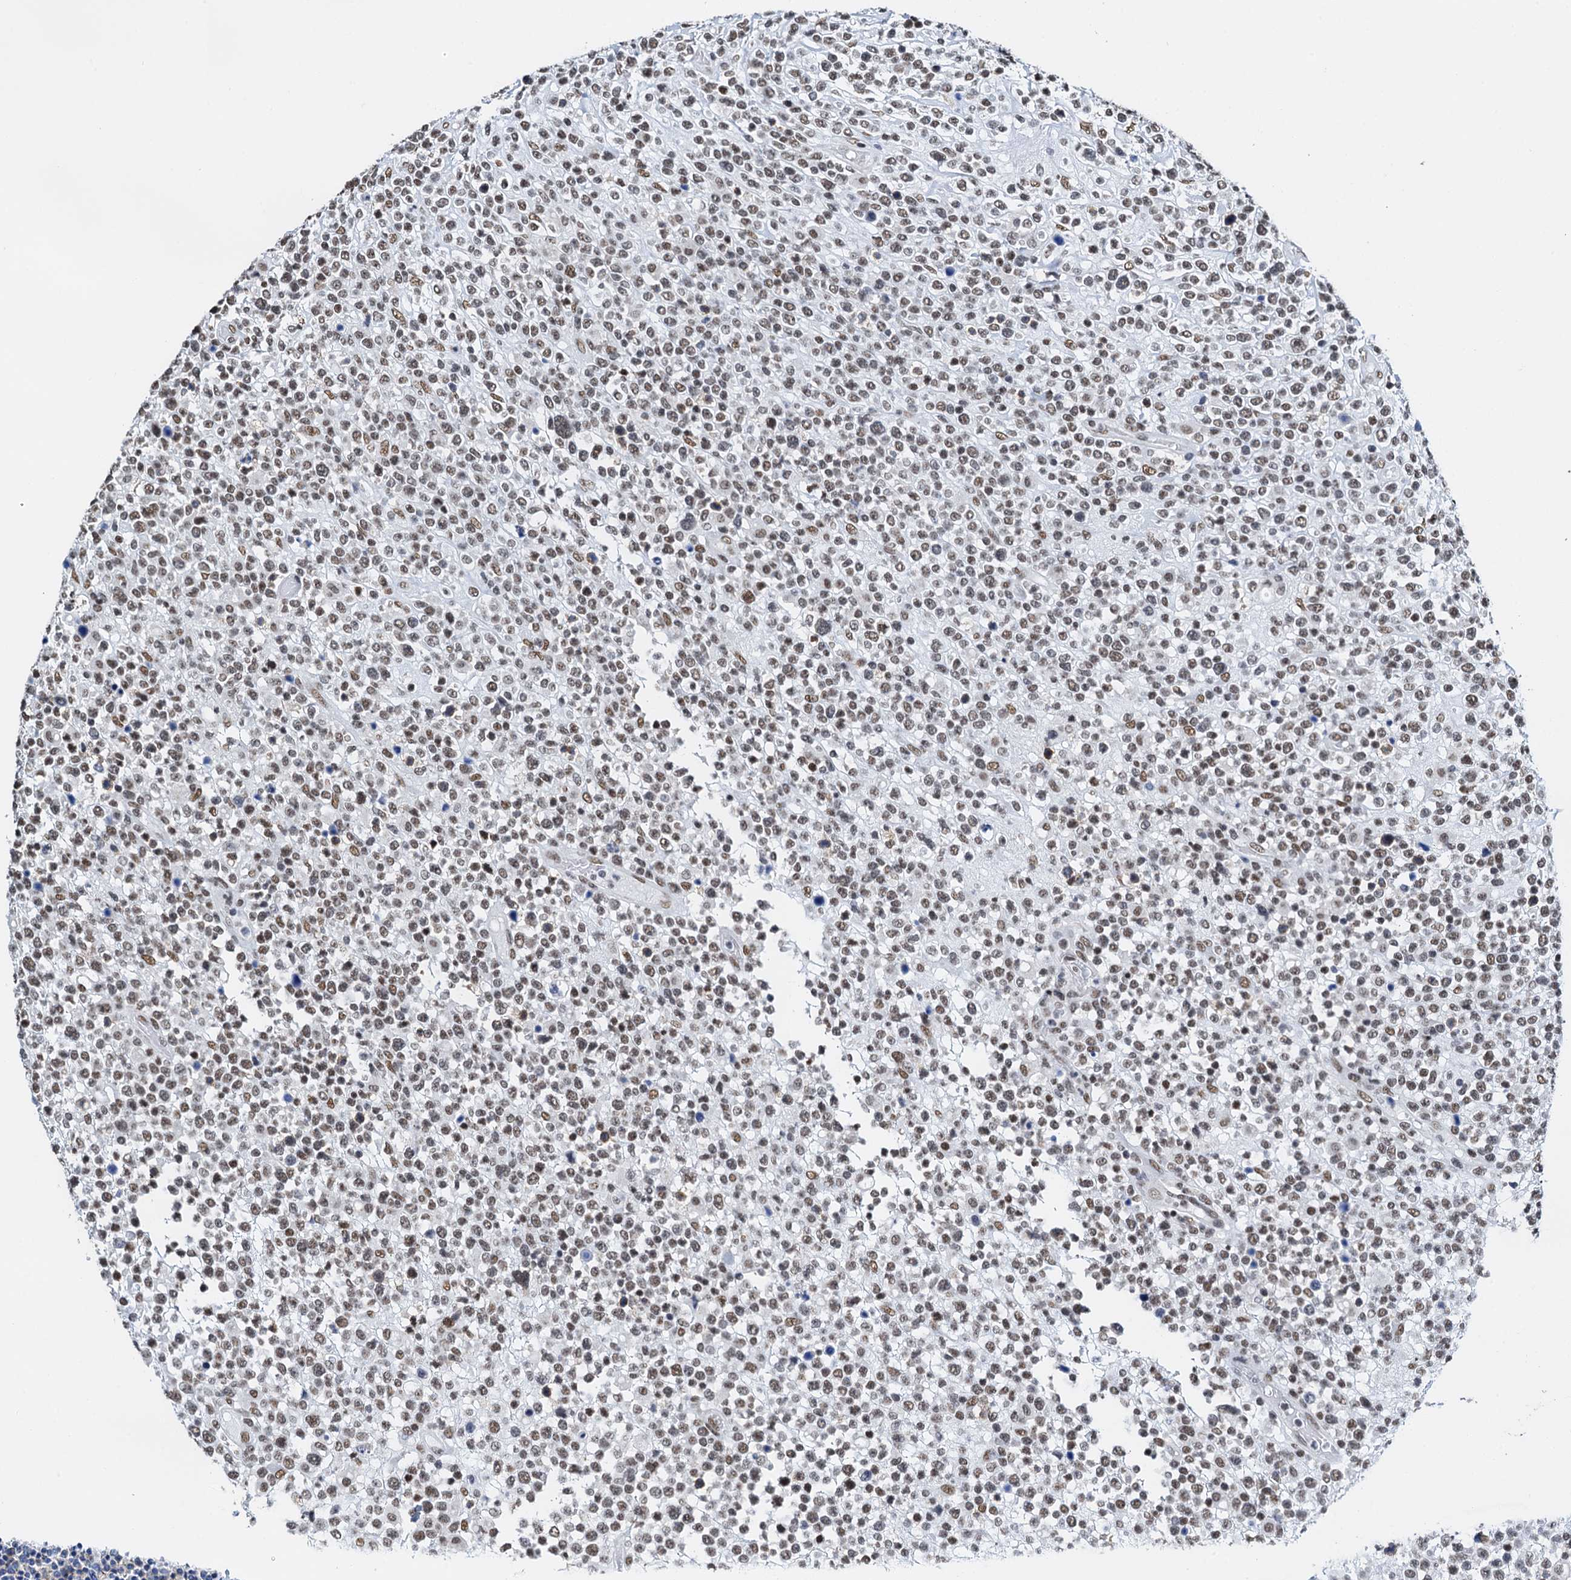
{"staining": {"intensity": "moderate", "quantity": ">75%", "location": "nuclear"}, "tissue": "lymphoma", "cell_type": "Tumor cells", "image_type": "cancer", "snomed": [{"axis": "morphology", "description": "Malignant lymphoma, non-Hodgkin's type, High grade"}, {"axis": "topography", "description": "Colon"}], "caption": "Immunohistochemical staining of malignant lymphoma, non-Hodgkin's type (high-grade) exhibits moderate nuclear protein positivity in approximately >75% of tumor cells.", "gene": "SLTM", "patient": {"sex": "female", "age": 53}}